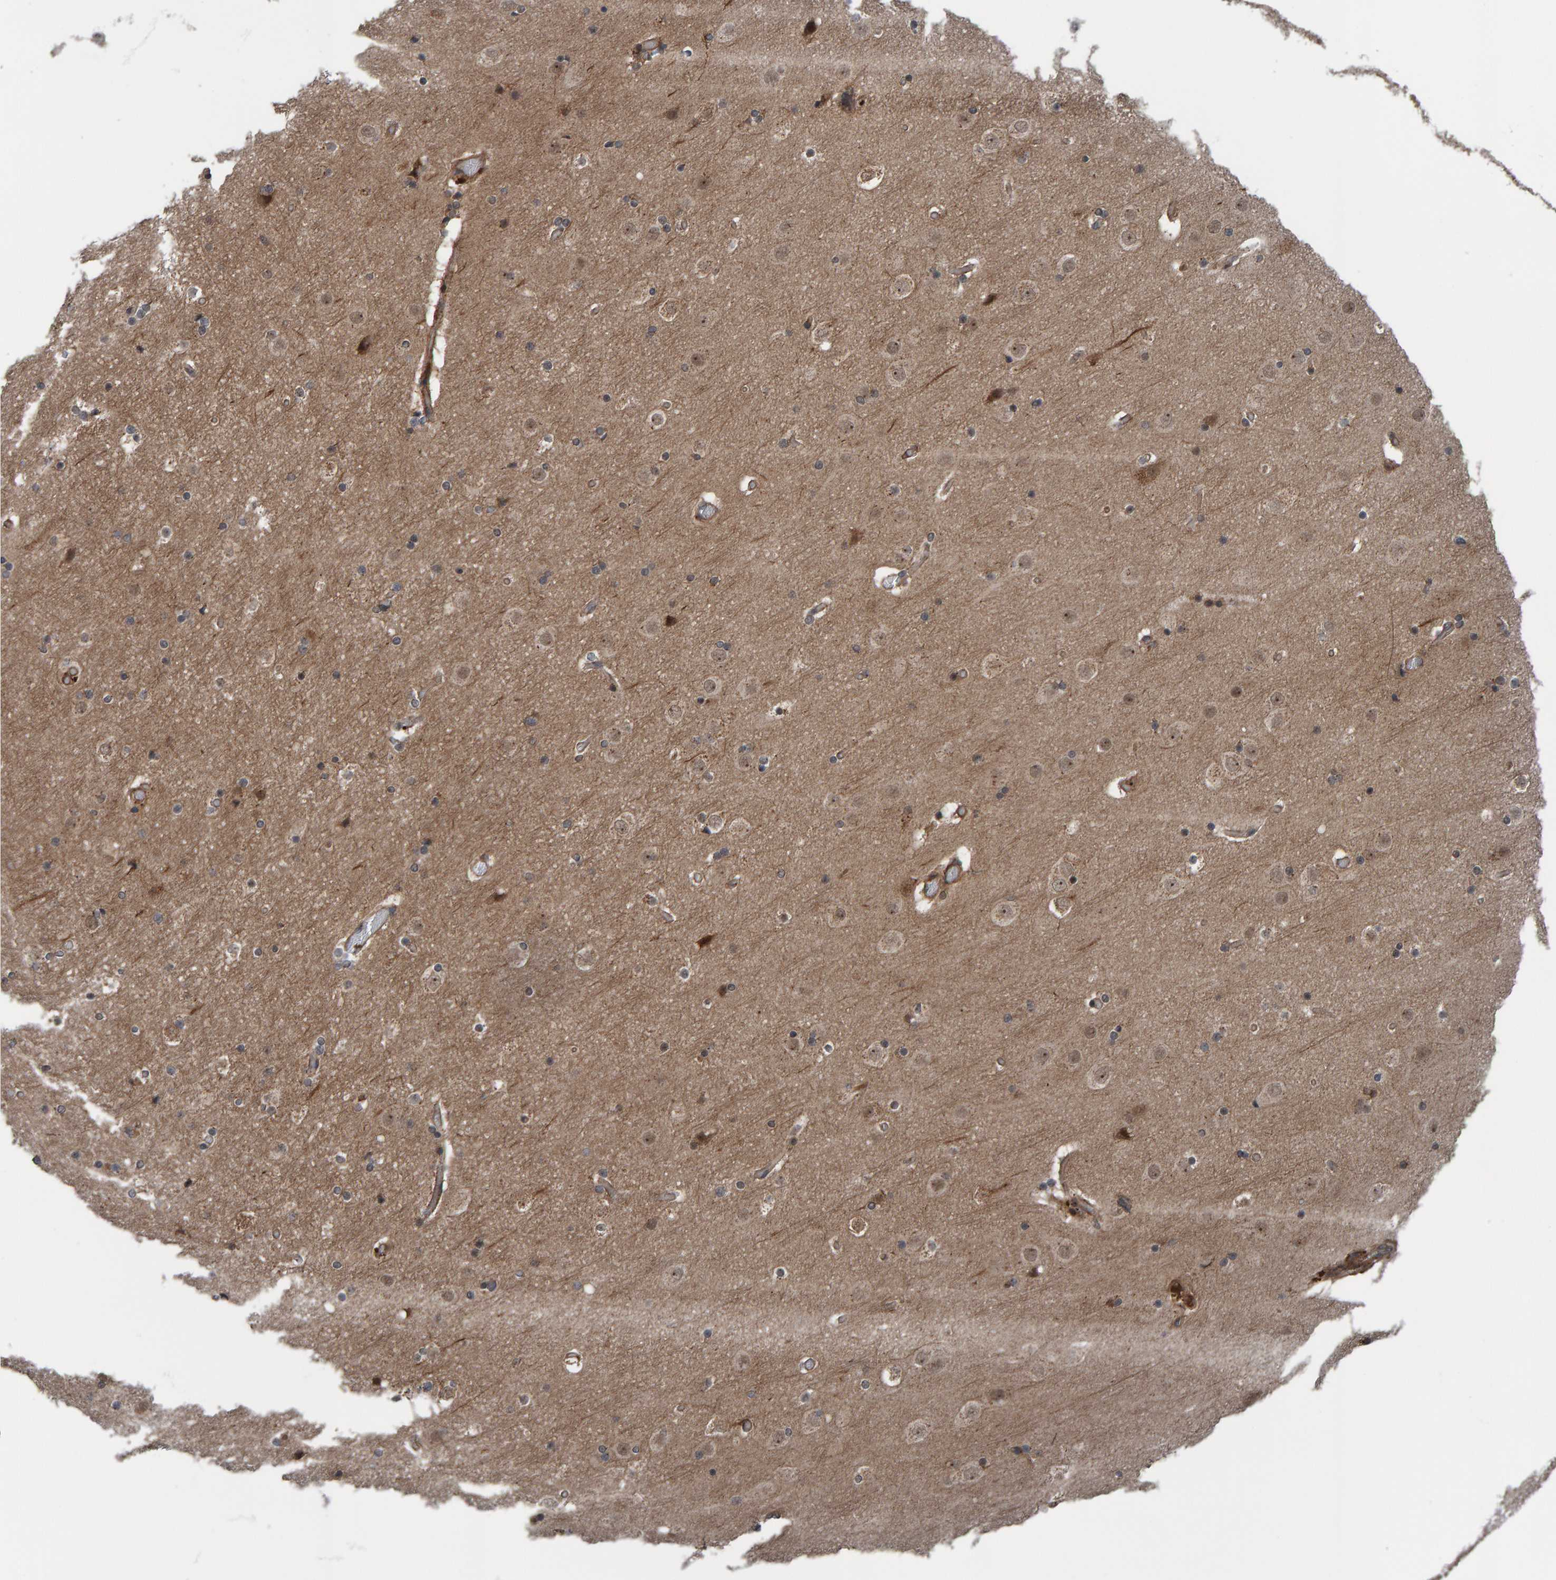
{"staining": {"intensity": "moderate", "quantity": ">75%", "location": "cytoplasmic/membranous"}, "tissue": "cerebral cortex", "cell_type": "Endothelial cells", "image_type": "normal", "snomed": [{"axis": "morphology", "description": "Normal tissue, NOS"}, {"axis": "topography", "description": "Cerebral cortex"}], "caption": "Protein expression by IHC exhibits moderate cytoplasmic/membranous expression in approximately >75% of endothelial cells in normal cerebral cortex. (DAB IHC with brightfield microscopy, high magnification).", "gene": "CUEDC1", "patient": {"sex": "male", "age": 57}}